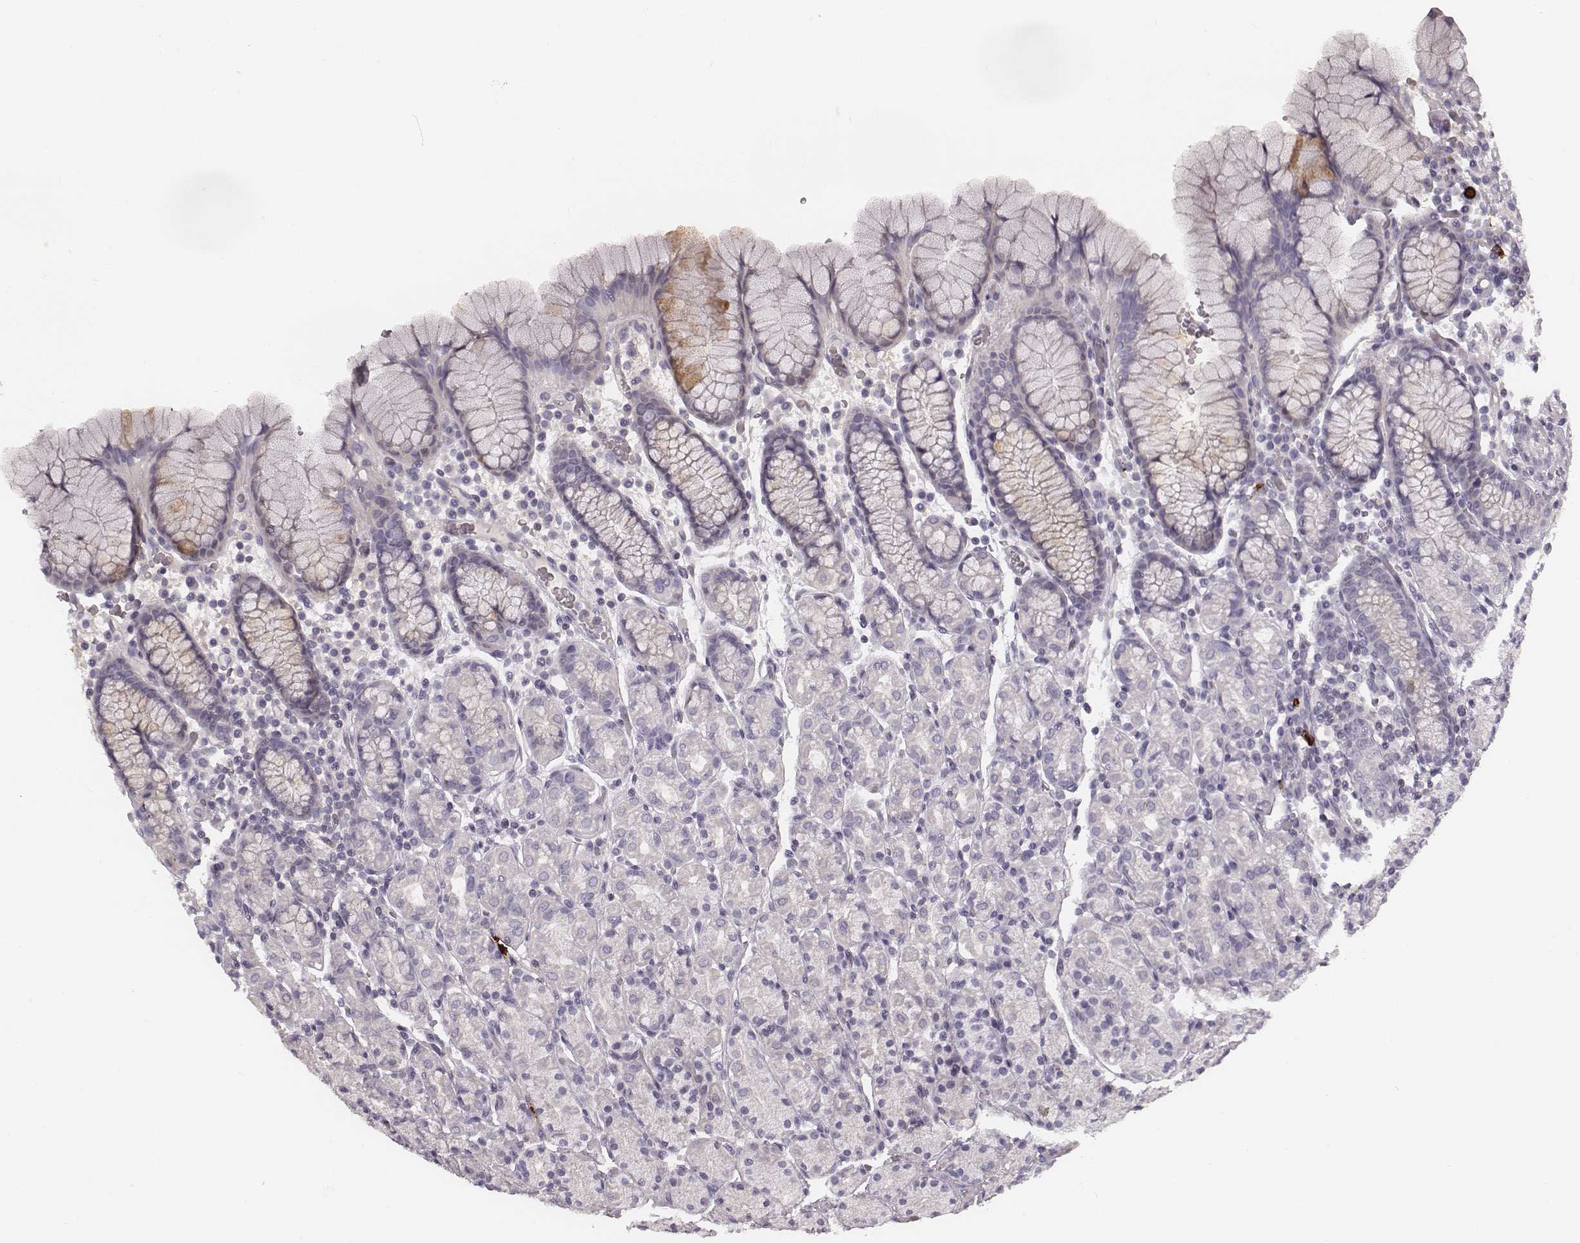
{"staining": {"intensity": "weak", "quantity": "<25%", "location": "cytoplasmic/membranous"}, "tissue": "stomach", "cell_type": "Glandular cells", "image_type": "normal", "snomed": [{"axis": "morphology", "description": "Normal tissue, NOS"}, {"axis": "topography", "description": "Stomach, upper"}, {"axis": "topography", "description": "Stomach"}], "caption": "A high-resolution micrograph shows IHC staining of benign stomach, which demonstrates no significant expression in glandular cells.", "gene": "S100Z", "patient": {"sex": "male", "age": 62}}